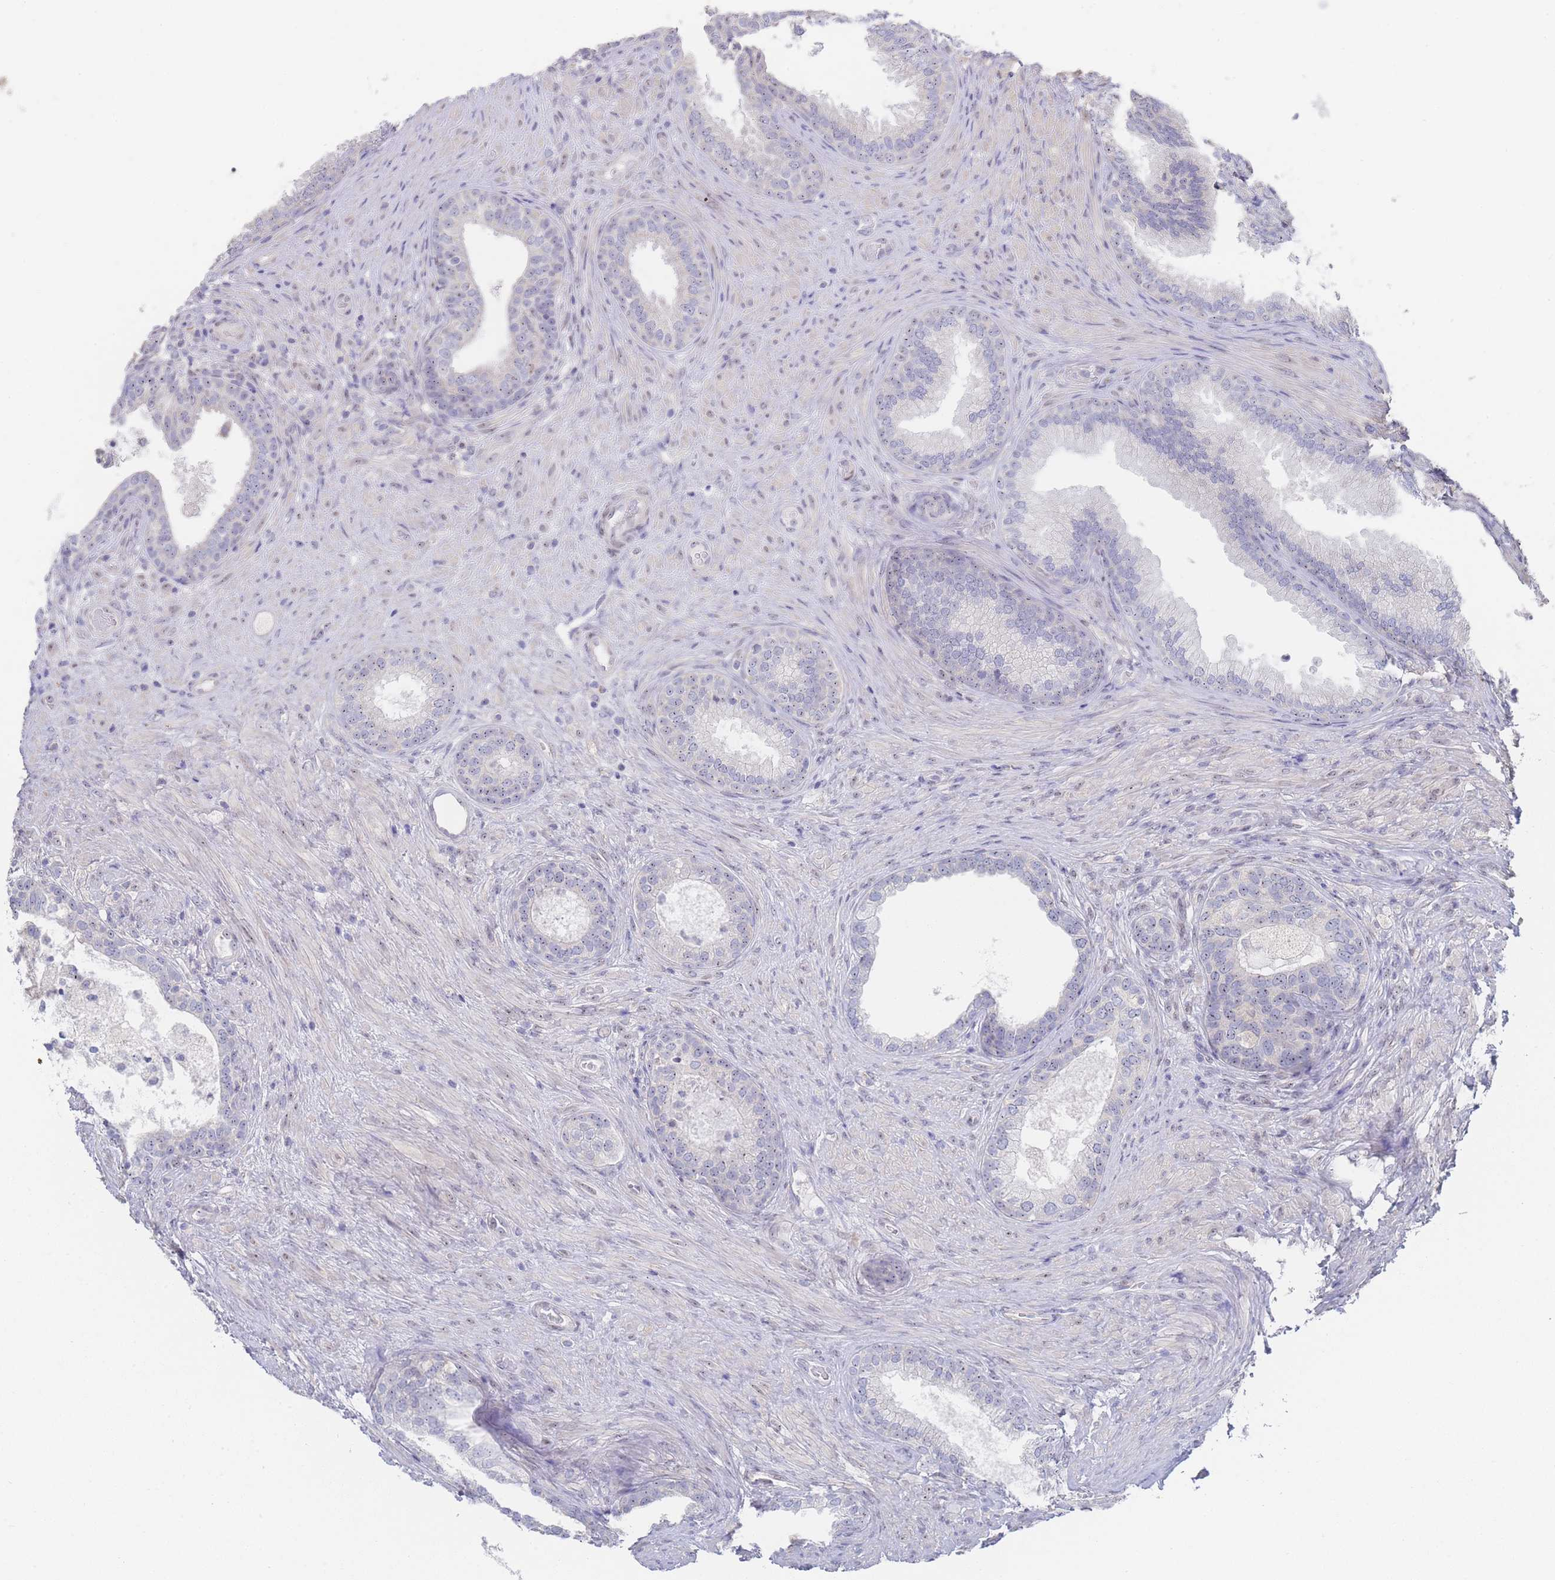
{"staining": {"intensity": "negative", "quantity": "none", "location": "none"}, "tissue": "prostate", "cell_type": "Glandular cells", "image_type": "normal", "snomed": [{"axis": "morphology", "description": "Normal tissue, NOS"}, {"axis": "topography", "description": "Prostate"}], "caption": "A photomicrograph of prostate stained for a protein exhibits no brown staining in glandular cells. The staining is performed using DAB (3,3'-diaminobenzidine) brown chromogen with nuclei counter-stained in using hematoxylin.", "gene": "ZNF142", "patient": {"sex": "male", "age": 76}}